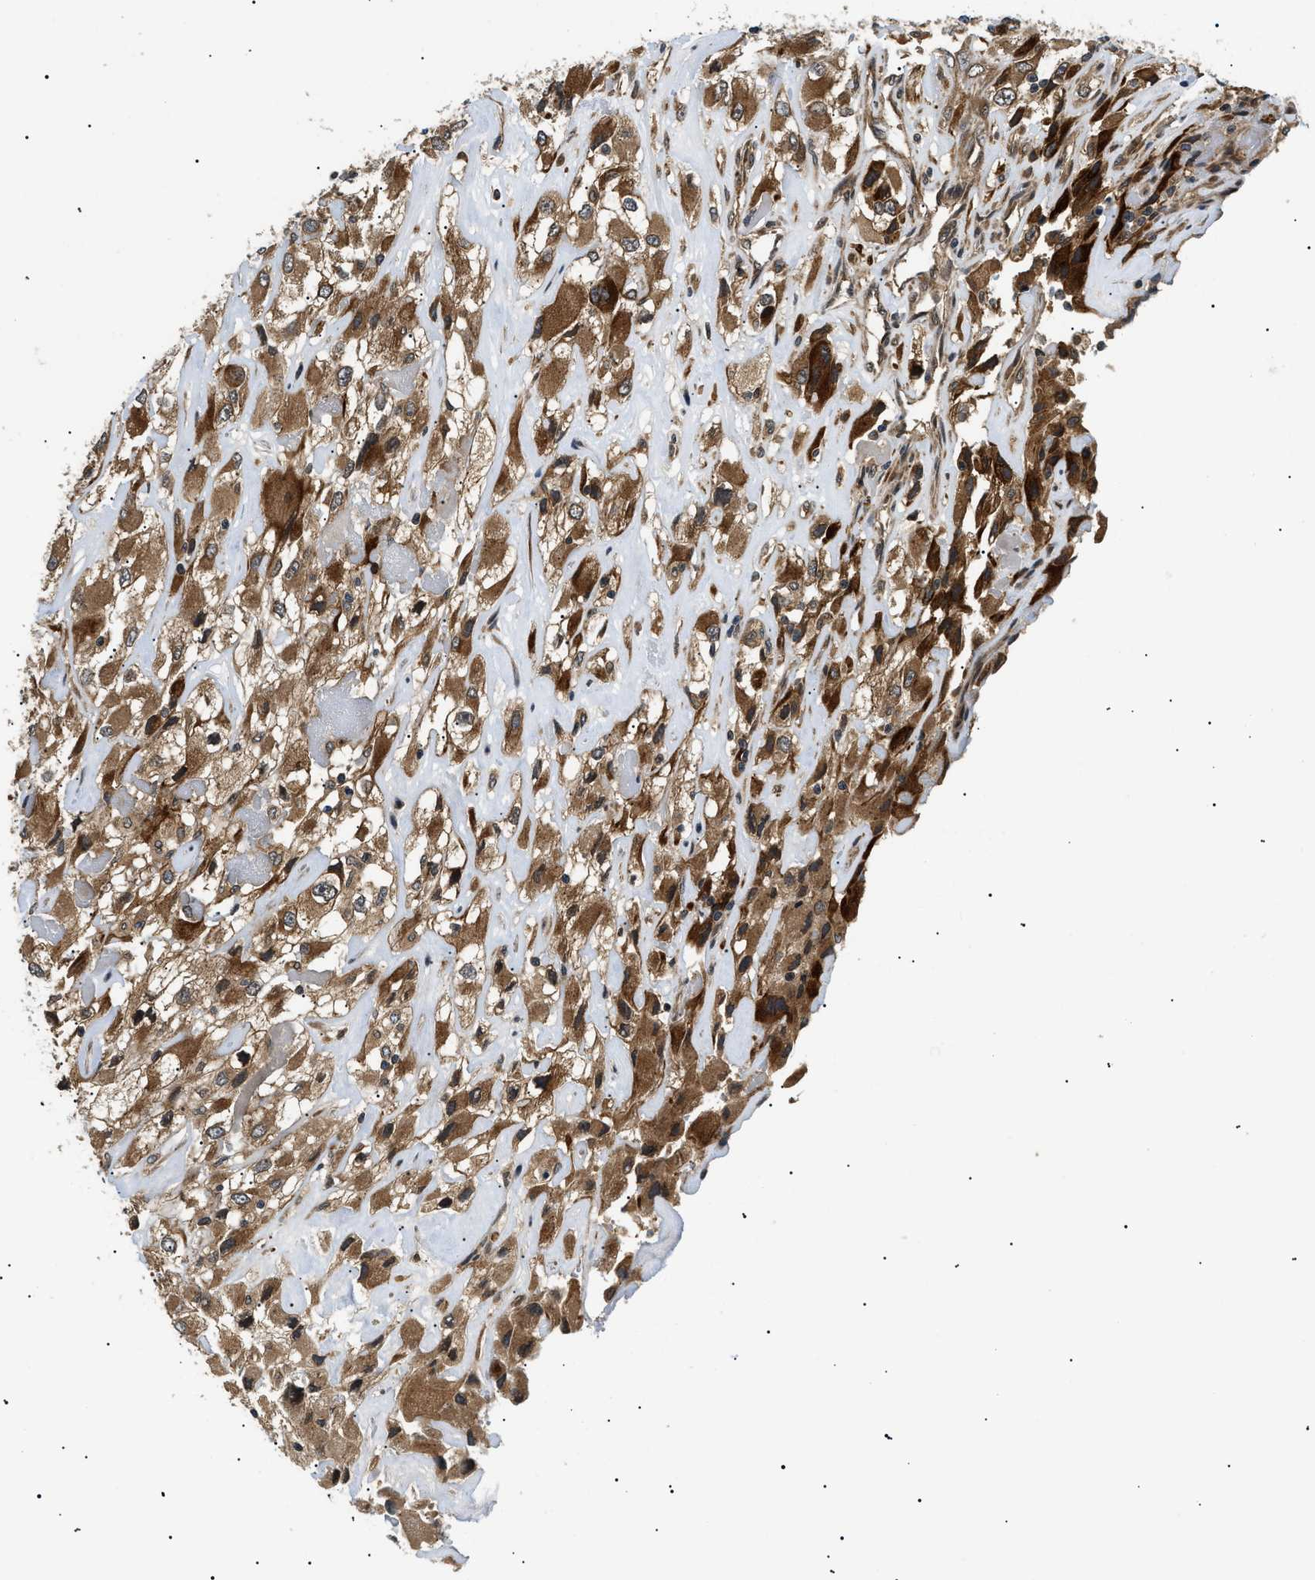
{"staining": {"intensity": "moderate", "quantity": ">75%", "location": "cytoplasmic/membranous"}, "tissue": "renal cancer", "cell_type": "Tumor cells", "image_type": "cancer", "snomed": [{"axis": "morphology", "description": "Adenocarcinoma, NOS"}, {"axis": "topography", "description": "Kidney"}], "caption": "There is medium levels of moderate cytoplasmic/membranous positivity in tumor cells of renal cancer, as demonstrated by immunohistochemical staining (brown color).", "gene": "ATP6AP1", "patient": {"sex": "female", "age": 52}}